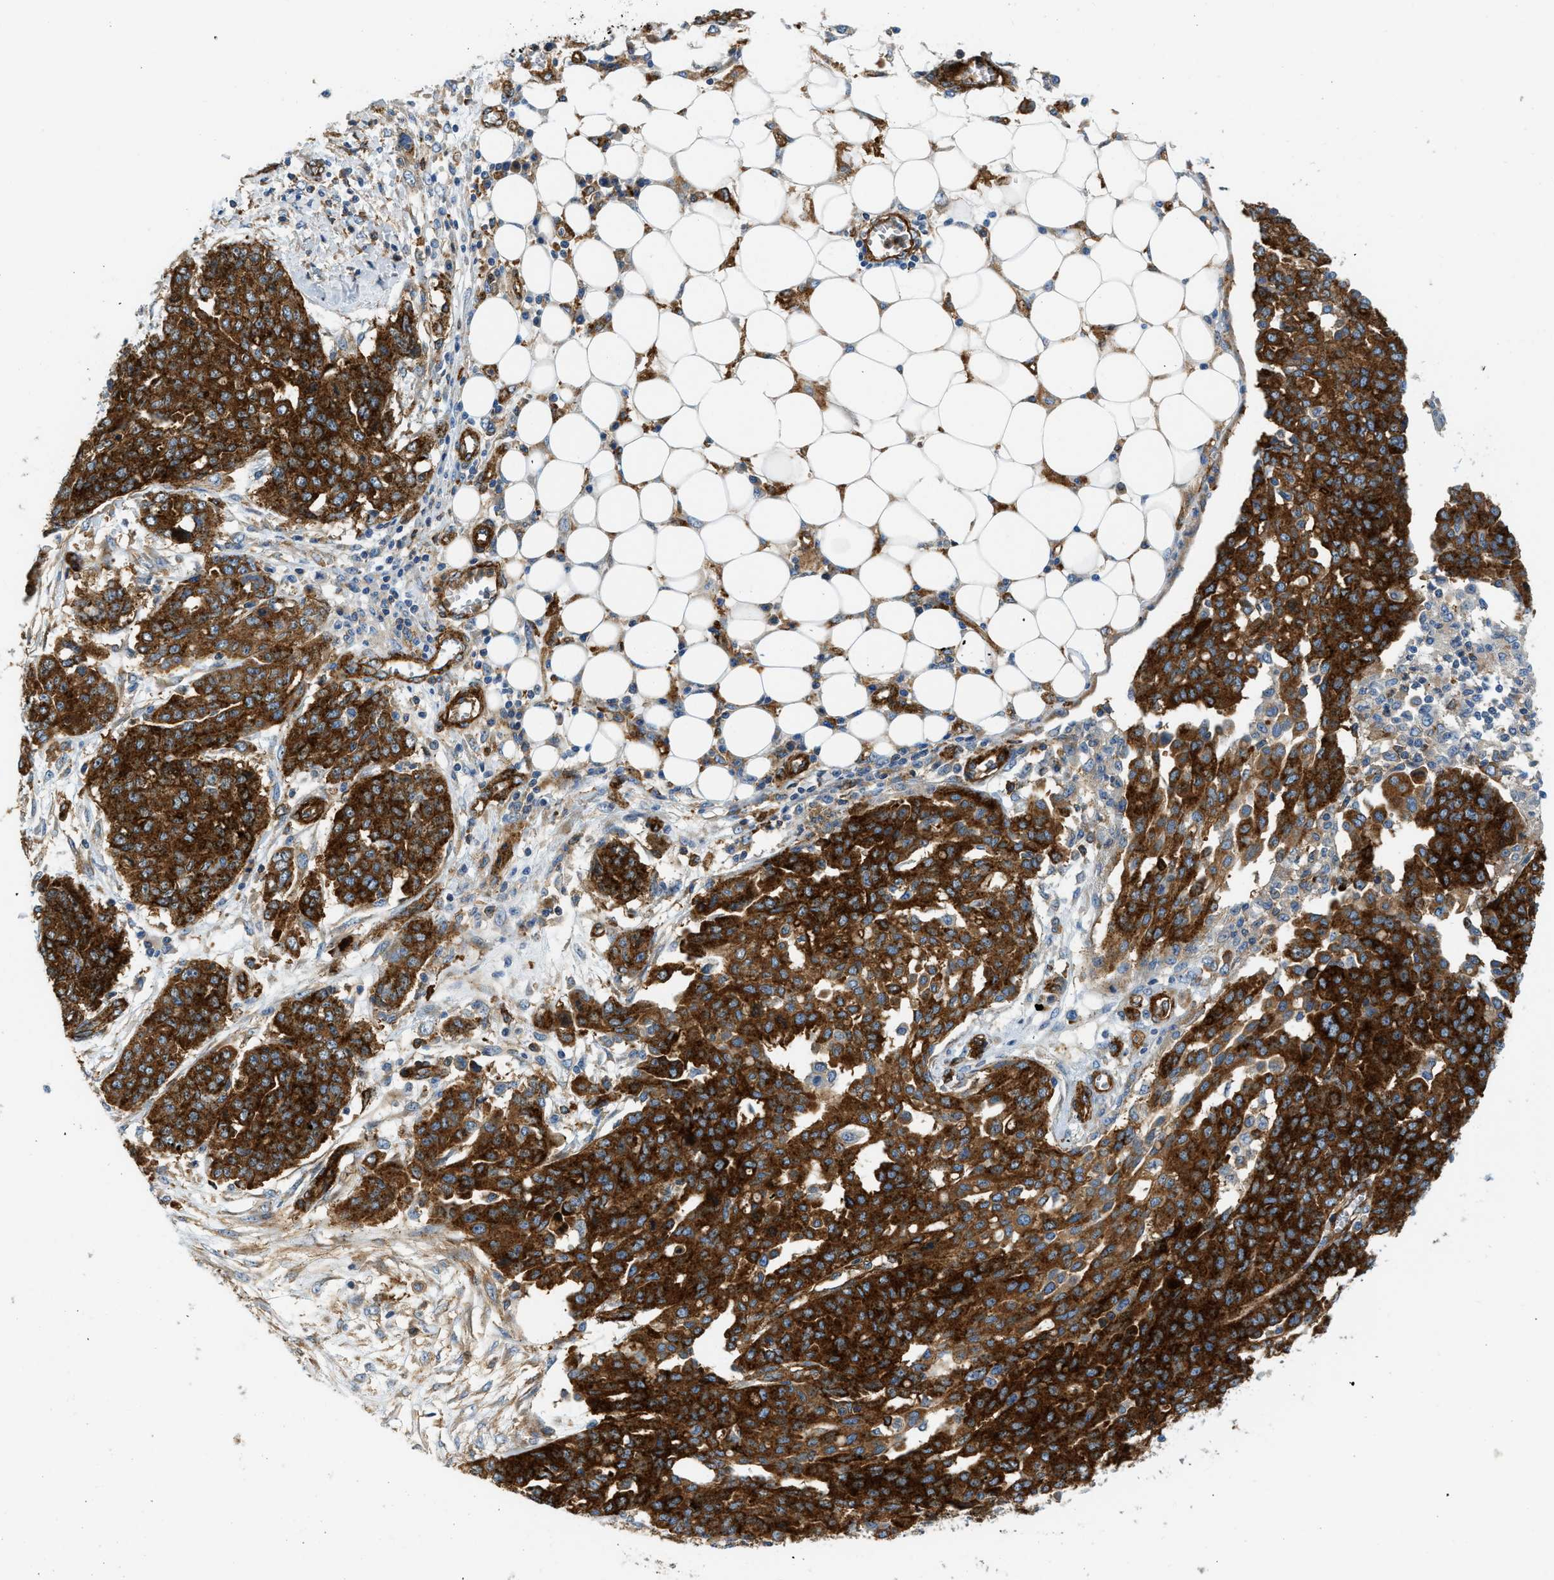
{"staining": {"intensity": "strong", "quantity": ">75%", "location": "cytoplasmic/membranous"}, "tissue": "ovarian cancer", "cell_type": "Tumor cells", "image_type": "cancer", "snomed": [{"axis": "morphology", "description": "Cystadenocarcinoma, serous, NOS"}, {"axis": "topography", "description": "Soft tissue"}, {"axis": "topography", "description": "Ovary"}], "caption": "Ovarian cancer (serous cystadenocarcinoma) stained with a brown dye exhibits strong cytoplasmic/membranous positive expression in approximately >75% of tumor cells.", "gene": "HIP1", "patient": {"sex": "female", "age": 57}}